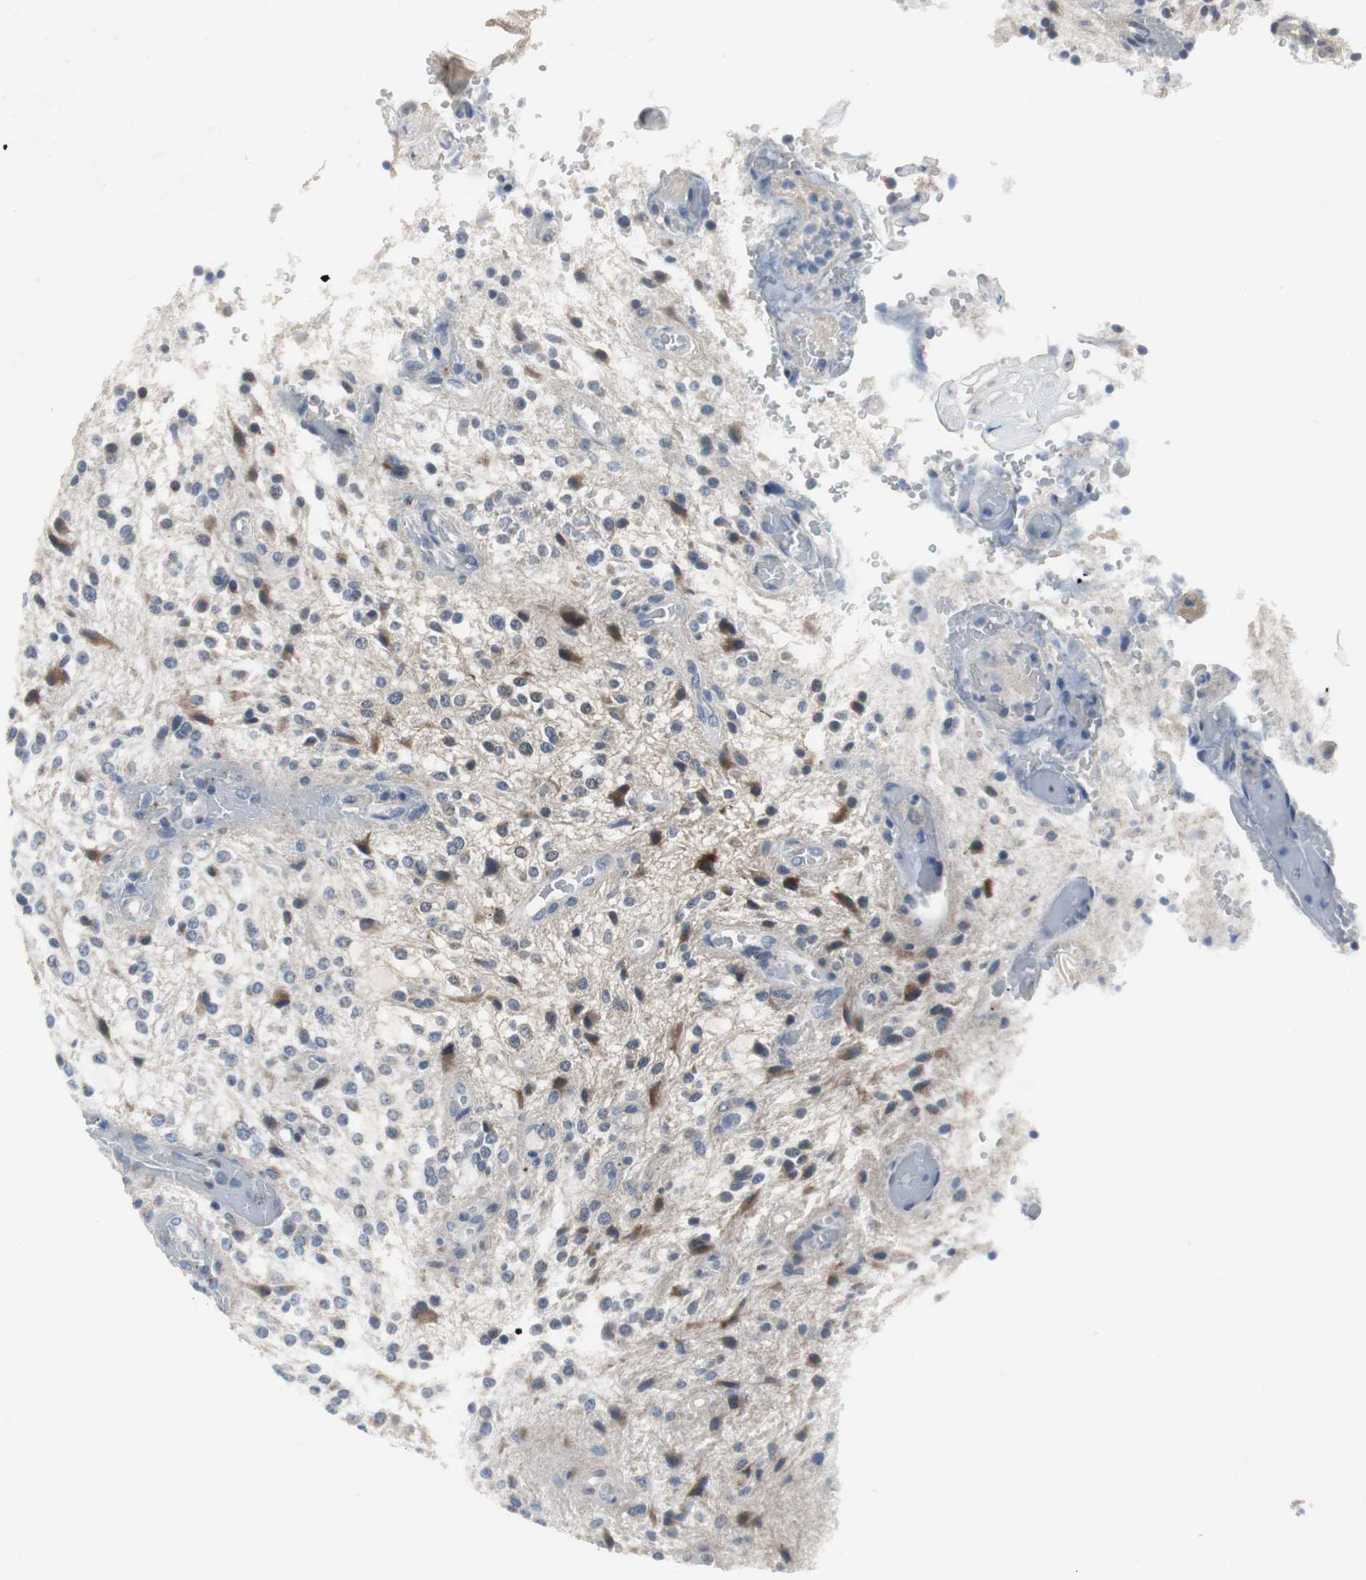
{"staining": {"intensity": "moderate", "quantity": "25%-75%", "location": "cytoplasmic/membranous"}, "tissue": "glioma", "cell_type": "Tumor cells", "image_type": "cancer", "snomed": [{"axis": "morphology", "description": "Glioma, malignant, NOS"}, {"axis": "topography", "description": "Cerebellum"}], "caption": "A photomicrograph showing moderate cytoplasmic/membranous staining in about 25%-75% of tumor cells in glioma, as visualized by brown immunohistochemical staining.", "gene": "PCYT1B", "patient": {"sex": "female", "age": 10}}